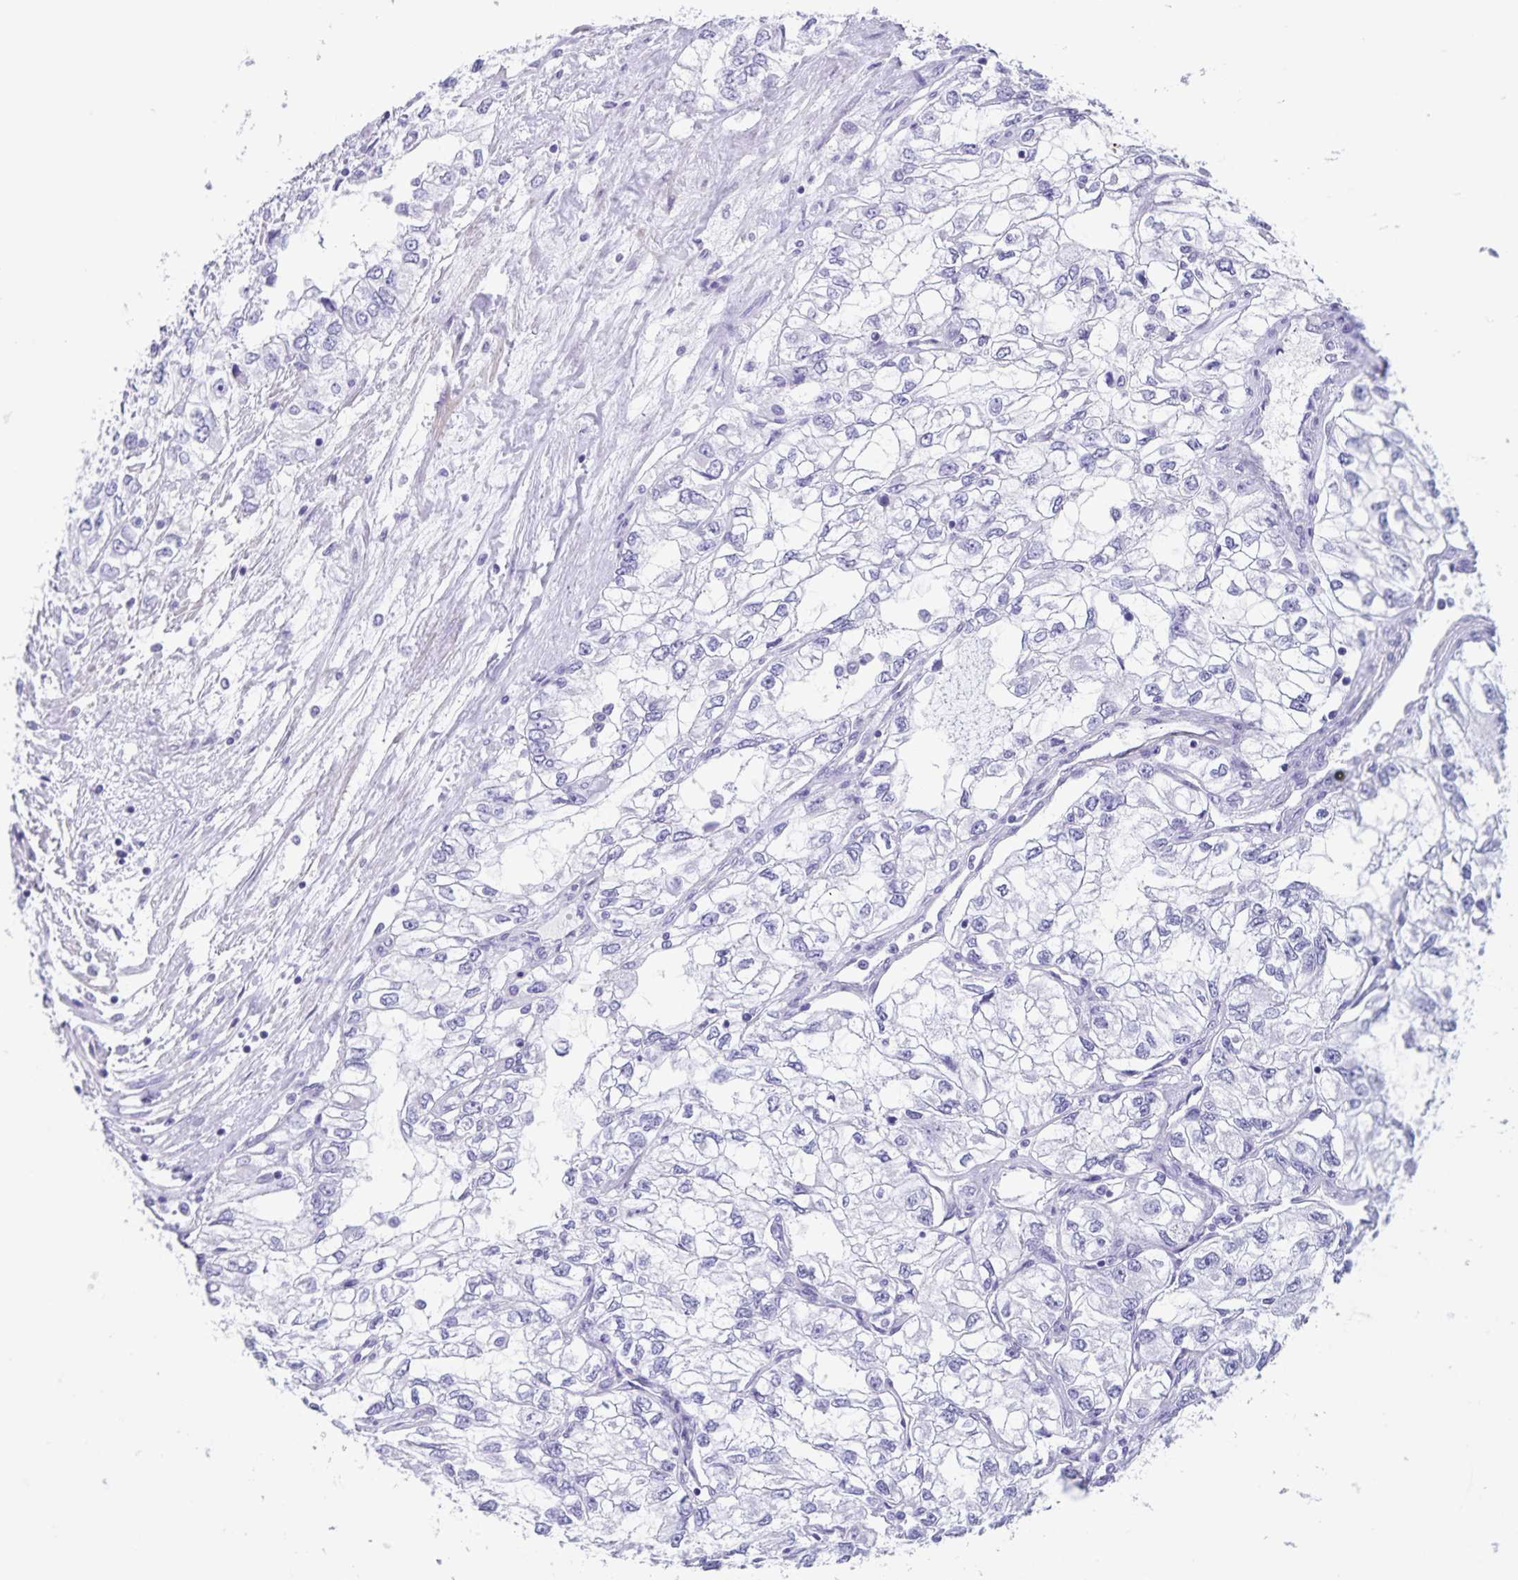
{"staining": {"intensity": "negative", "quantity": "none", "location": "none"}, "tissue": "renal cancer", "cell_type": "Tumor cells", "image_type": "cancer", "snomed": [{"axis": "morphology", "description": "Adenocarcinoma, NOS"}, {"axis": "topography", "description": "Kidney"}], "caption": "This is a image of immunohistochemistry staining of renal adenocarcinoma, which shows no positivity in tumor cells. (DAB (3,3'-diaminobenzidine) IHC with hematoxylin counter stain).", "gene": "C11orf42", "patient": {"sex": "female", "age": 59}}